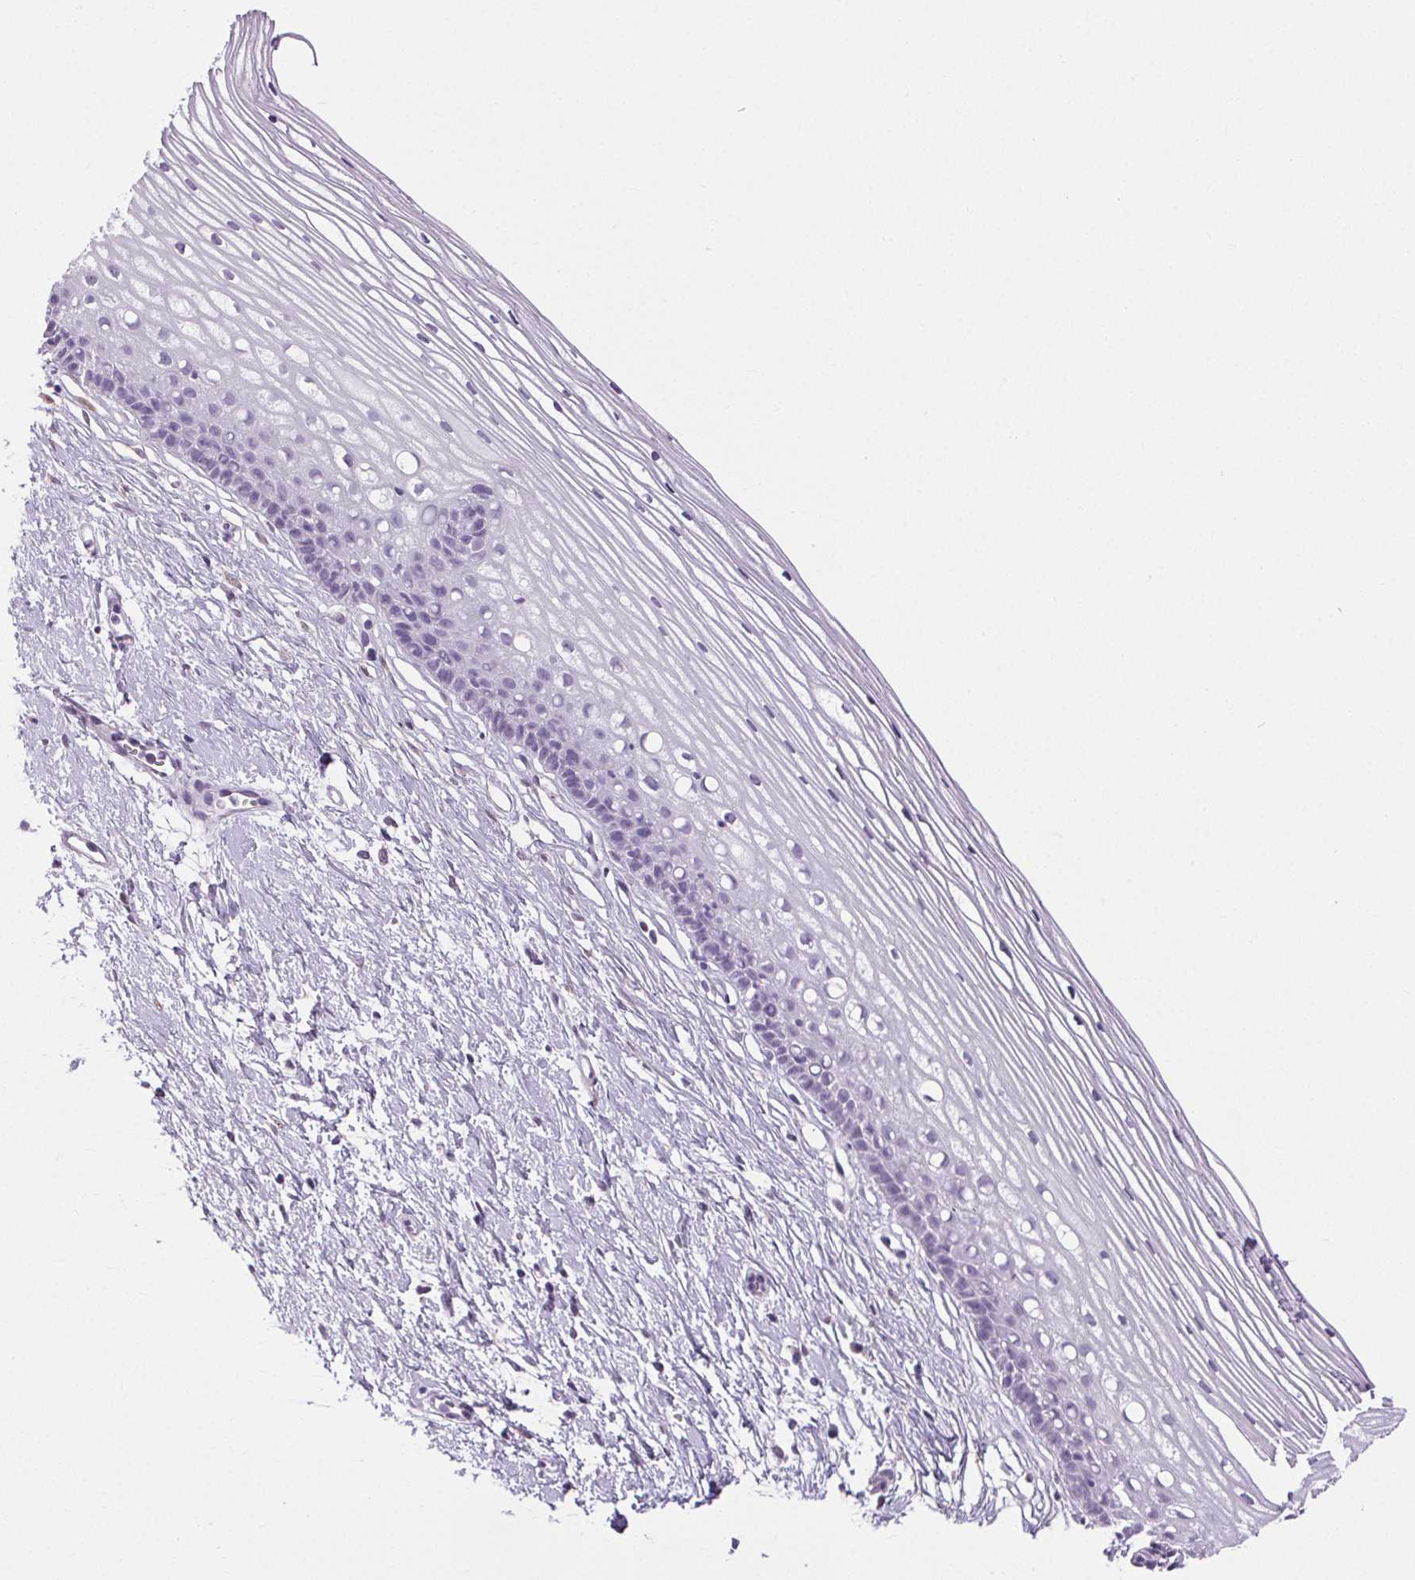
{"staining": {"intensity": "negative", "quantity": "none", "location": "none"}, "tissue": "cervix", "cell_type": "Glandular cells", "image_type": "normal", "snomed": [{"axis": "morphology", "description": "Normal tissue, NOS"}, {"axis": "topography", "description": "Cervix"}], "caption": "Cervix stained for a protein using immunohistochemistry (IHC) reveals no staining glandular cells.", "gene": "CADPS", "patient": {"sex": "female", "age": 40}}